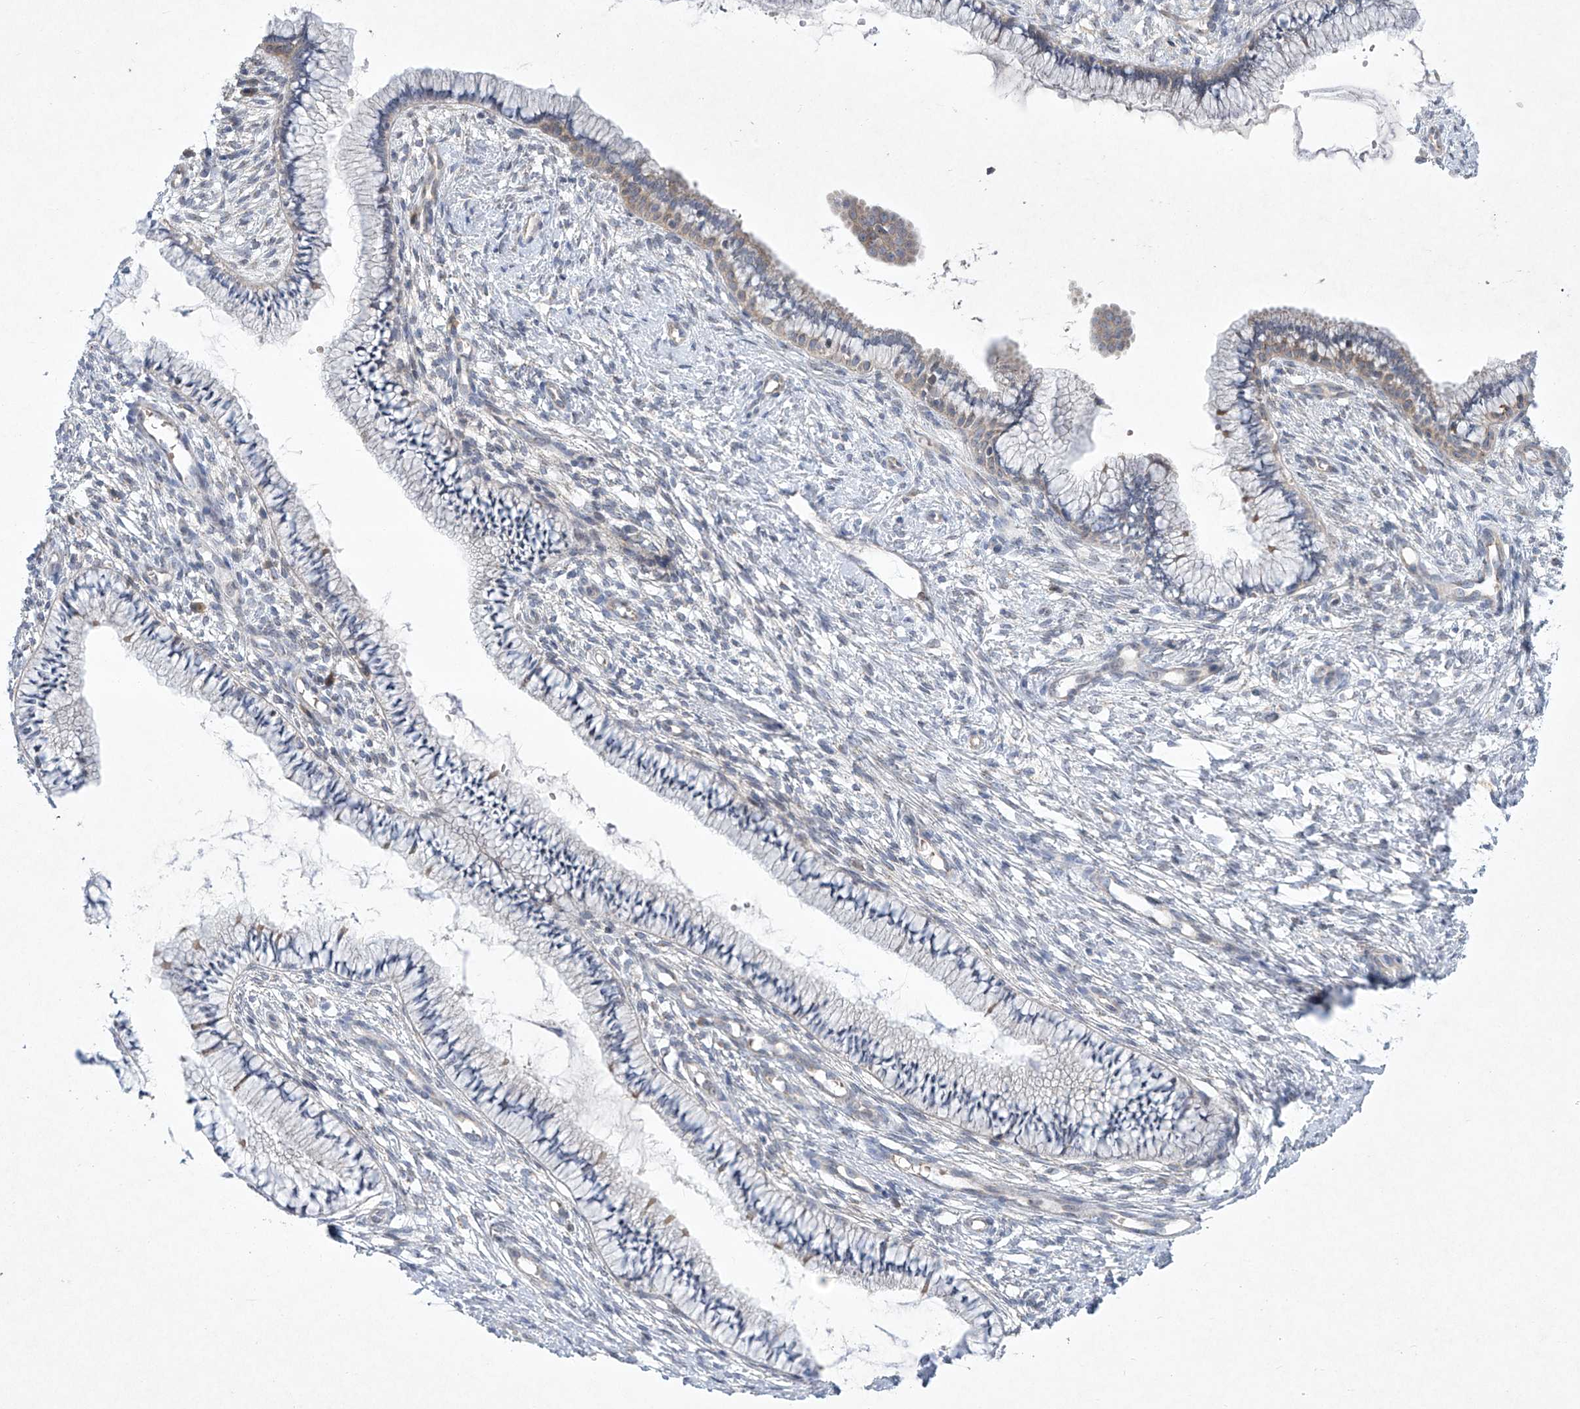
{"staining": {"intensity": "weak", "quantity": "25%-75%", "location": "cytoplasmic/membranous"}, "tissue": "cervix", "cell_type": "Glandular cells", "image_type": "normal", "snomed": [{"axis": "morphology", "description": "Normal tissue, NOS"}, {"axis": "topography", "description": "Cervix"}], "caption": "An image of cervix stained for a protein exhibits weak cytoplasmic/membranous brown staining in glandular cells.", "gene": "TJAP1", "patient": {"sex": "female", "age": 36}}